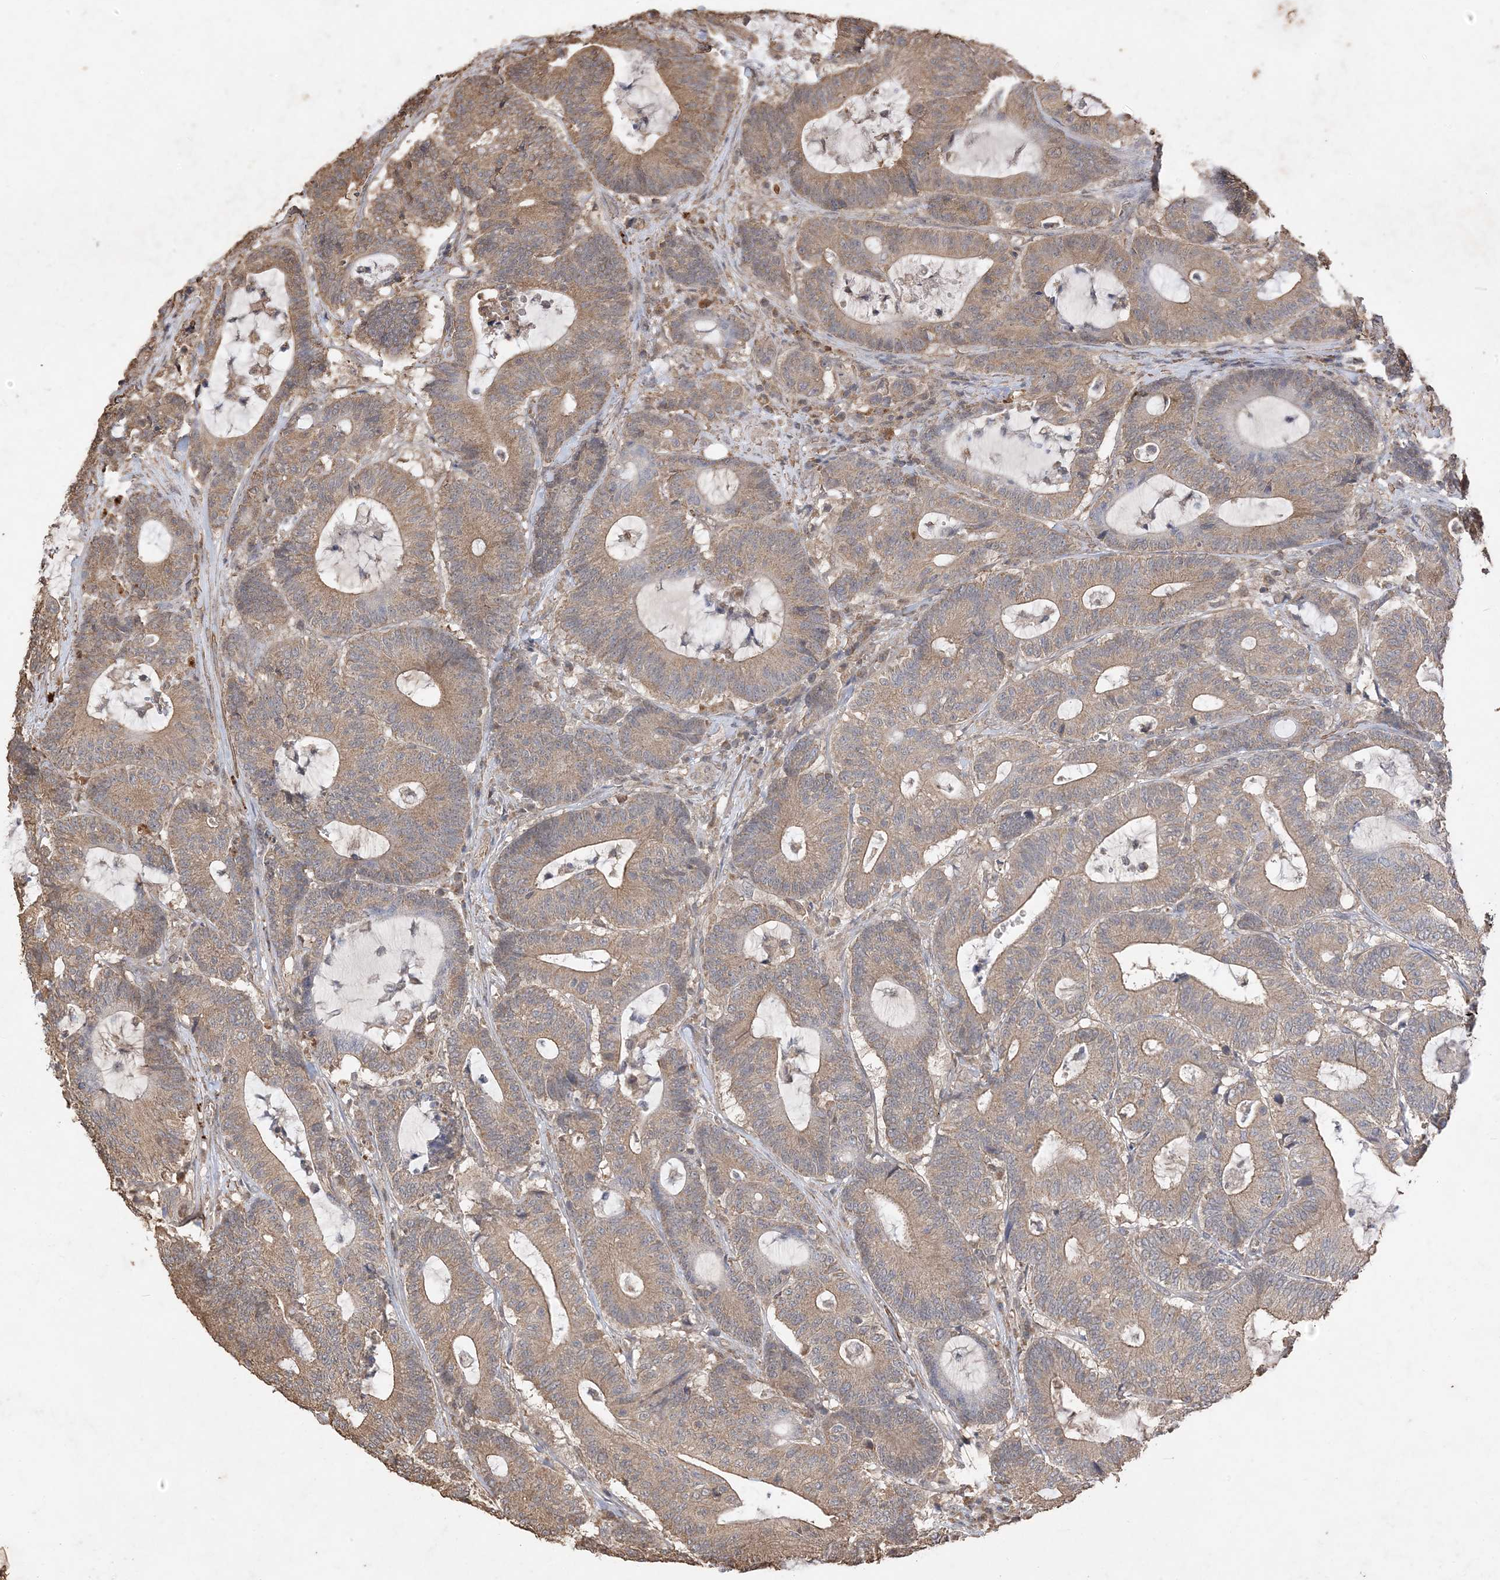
{"staining": {"intensity": "moderate", "quantity": ">75%", "location": "cytoplasmic/membranous"}, "tissue": "colorectal cancer", "cell_type": "Tumor cells", "image_type": "cancer", "snomed": [{"axis": "morphology", "description": "Adenocarcinoma, NOS"}, {"axis": "topography", "description": "Colon"}], "caption": "This photomicrograph exhibits IHC staining of colorectal cancer, with medium moderate cytoplasmic/membranous staining in approximately >75% of tumor cells.", "gene": "HPS4", "patient": {"sex": "female", "age": 84}}